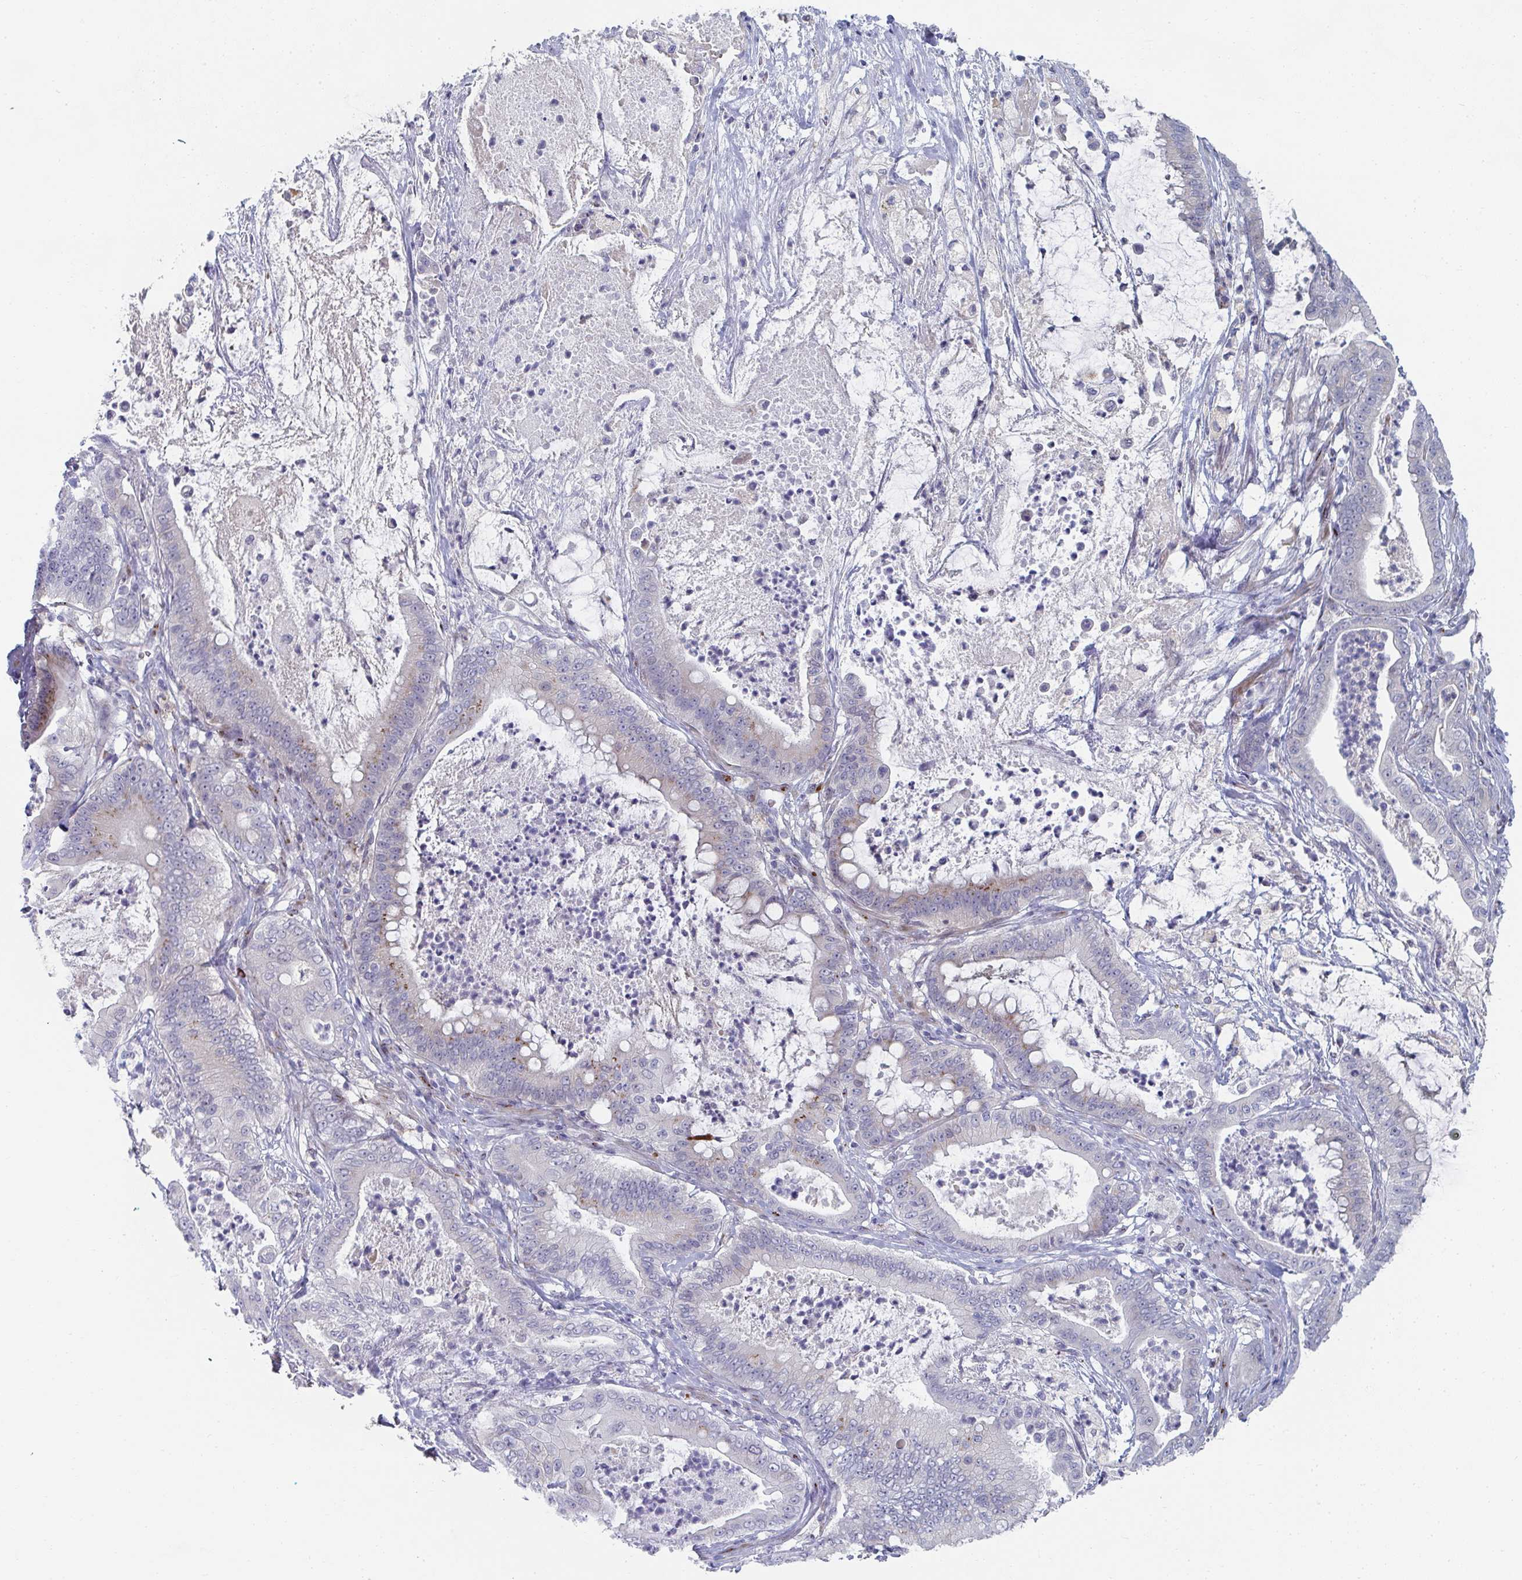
{"staining": {"intensity": "moderate", "quantity": "<25%", "location": "cytoplasmic/membranous"}, "tissue": "pancreatic cancer", "cell_type": "Tumor cells", "image_type": "cancer", "snomed": [{"axis": "morphology", "description": "Adenocarcinoma, NOS"}, {"axis": "topography", "description": "Pancreas"}], "caption": "Adenocarcinoma (pancreatic) stained for a protein (brown) shows moderate cytoplasmic/membranous positive staining in approximately <25% of tumor cells.", "gene": "PSMG1", "patient": {"sex": "male", "age": 71}}